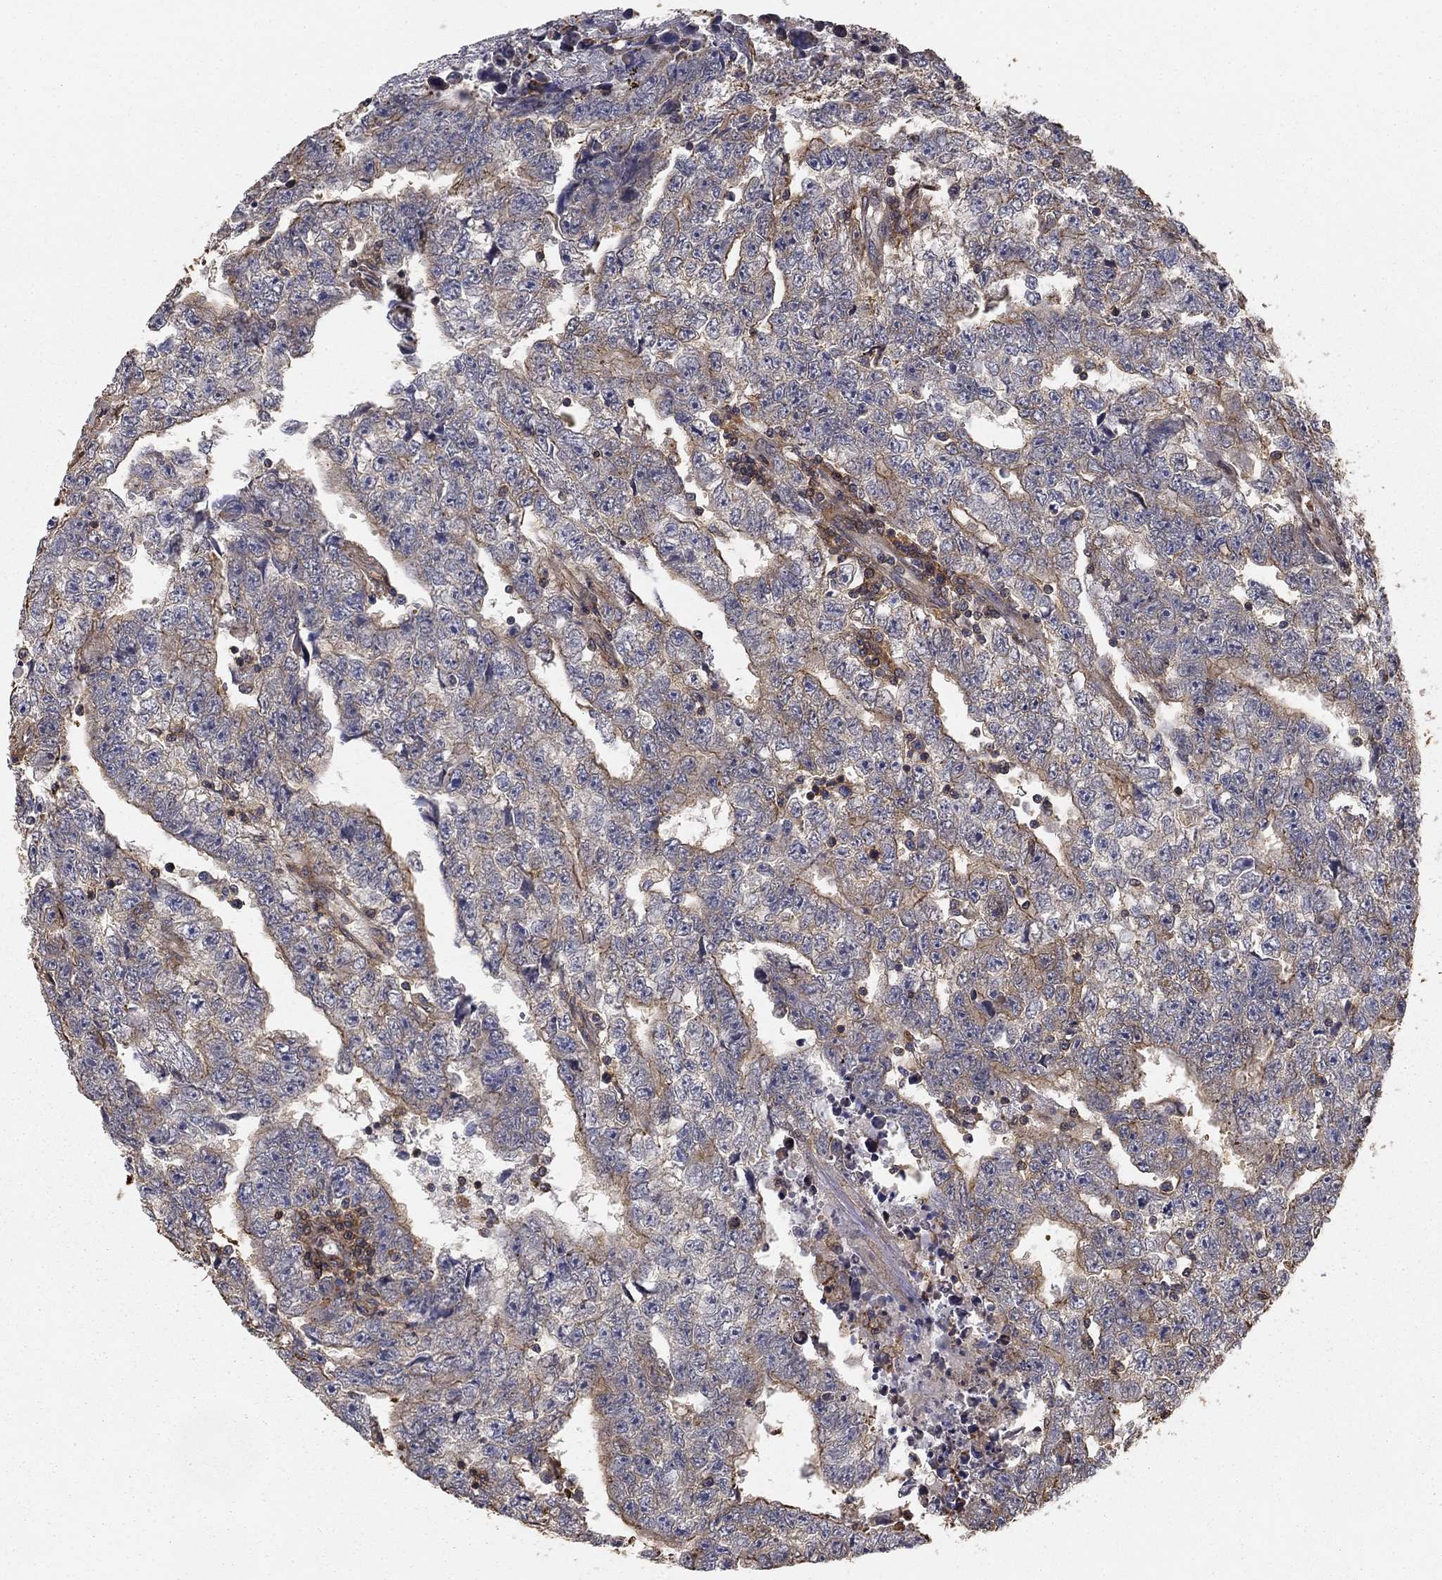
{"staining": {"intensity": "moderate", "quantity": "<25%", "location": "cytoplasmic/membranous"}, "tissue": "testis cancer", "cell_type": "Tumor cells", "image_type": "cancer", "snomed": [{"axis": "morphology", "description": "Carcinoma, Embryonal, NOS"}, {"axis": "topography", "description": "Testis"}], "caption": "Brown immunohistochemical staining in human testis embryonal carcinoma demonstrates moderate cytoplasmic/membranous expression in about <25% of tumor cells.", "gene": "HABP4", "patient": {"sex": "male", "age": 25}}